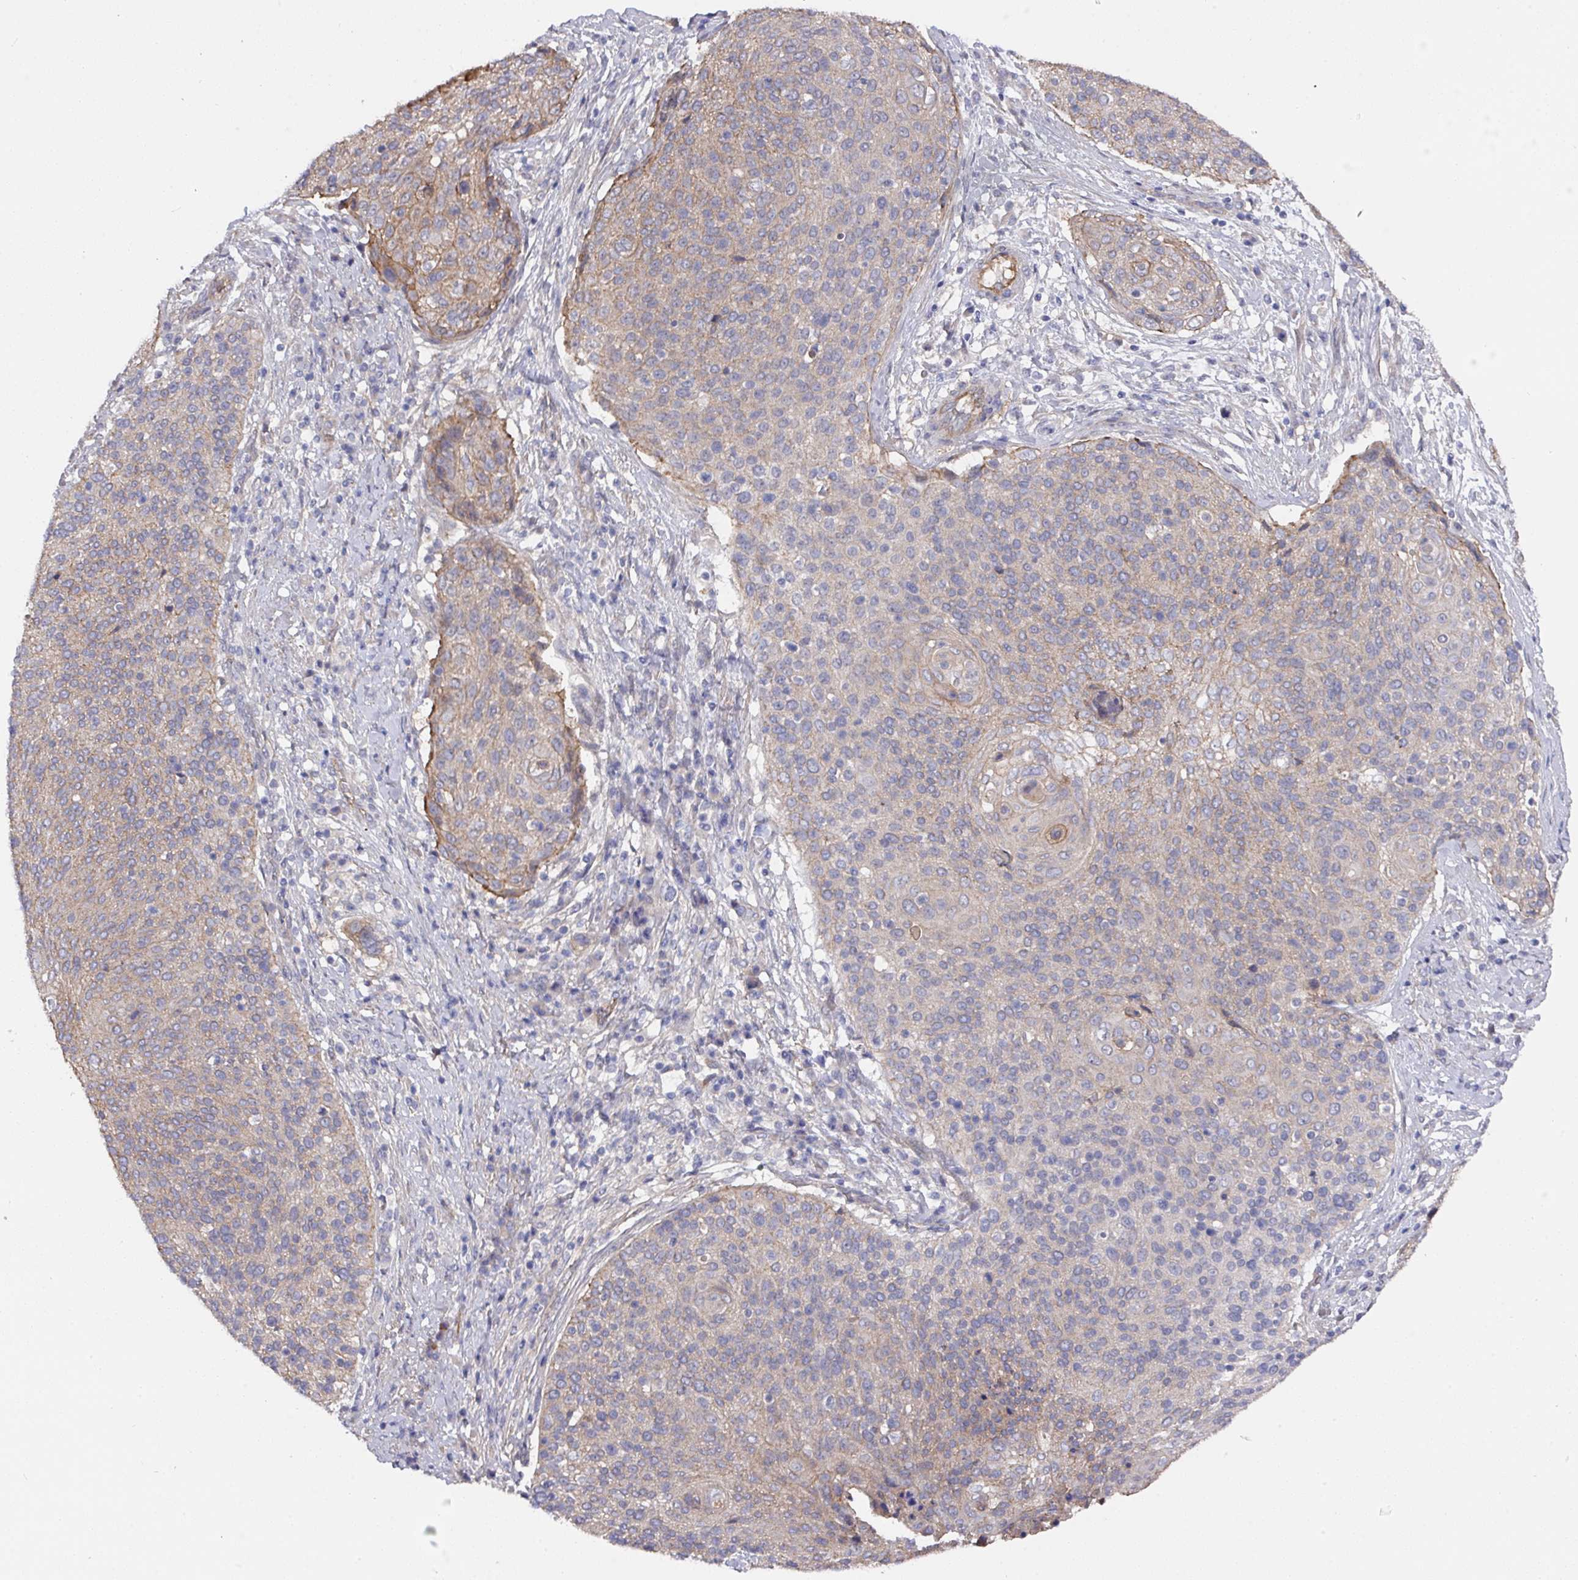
{"staining": {"intensity": "weak", "quantity": "<25%", "location": "cytoplasmic/membranous"}, "tissue": "cervical cancer", "cell_type": "Tumor cells", "image_type": "cancer", "snomed": [{"axis": "morphology", "description": "Squamous cell carcinoma, NOS"}, {"axis": "topography", "description": "Cervix"}], "caption": "Squamous cell carcinoma (cervical) was stained to show a protein in brown. There is no significant expression in tumor cells.", "gene": "PRR5", "patient": {"sex": "female", "age": 31}}